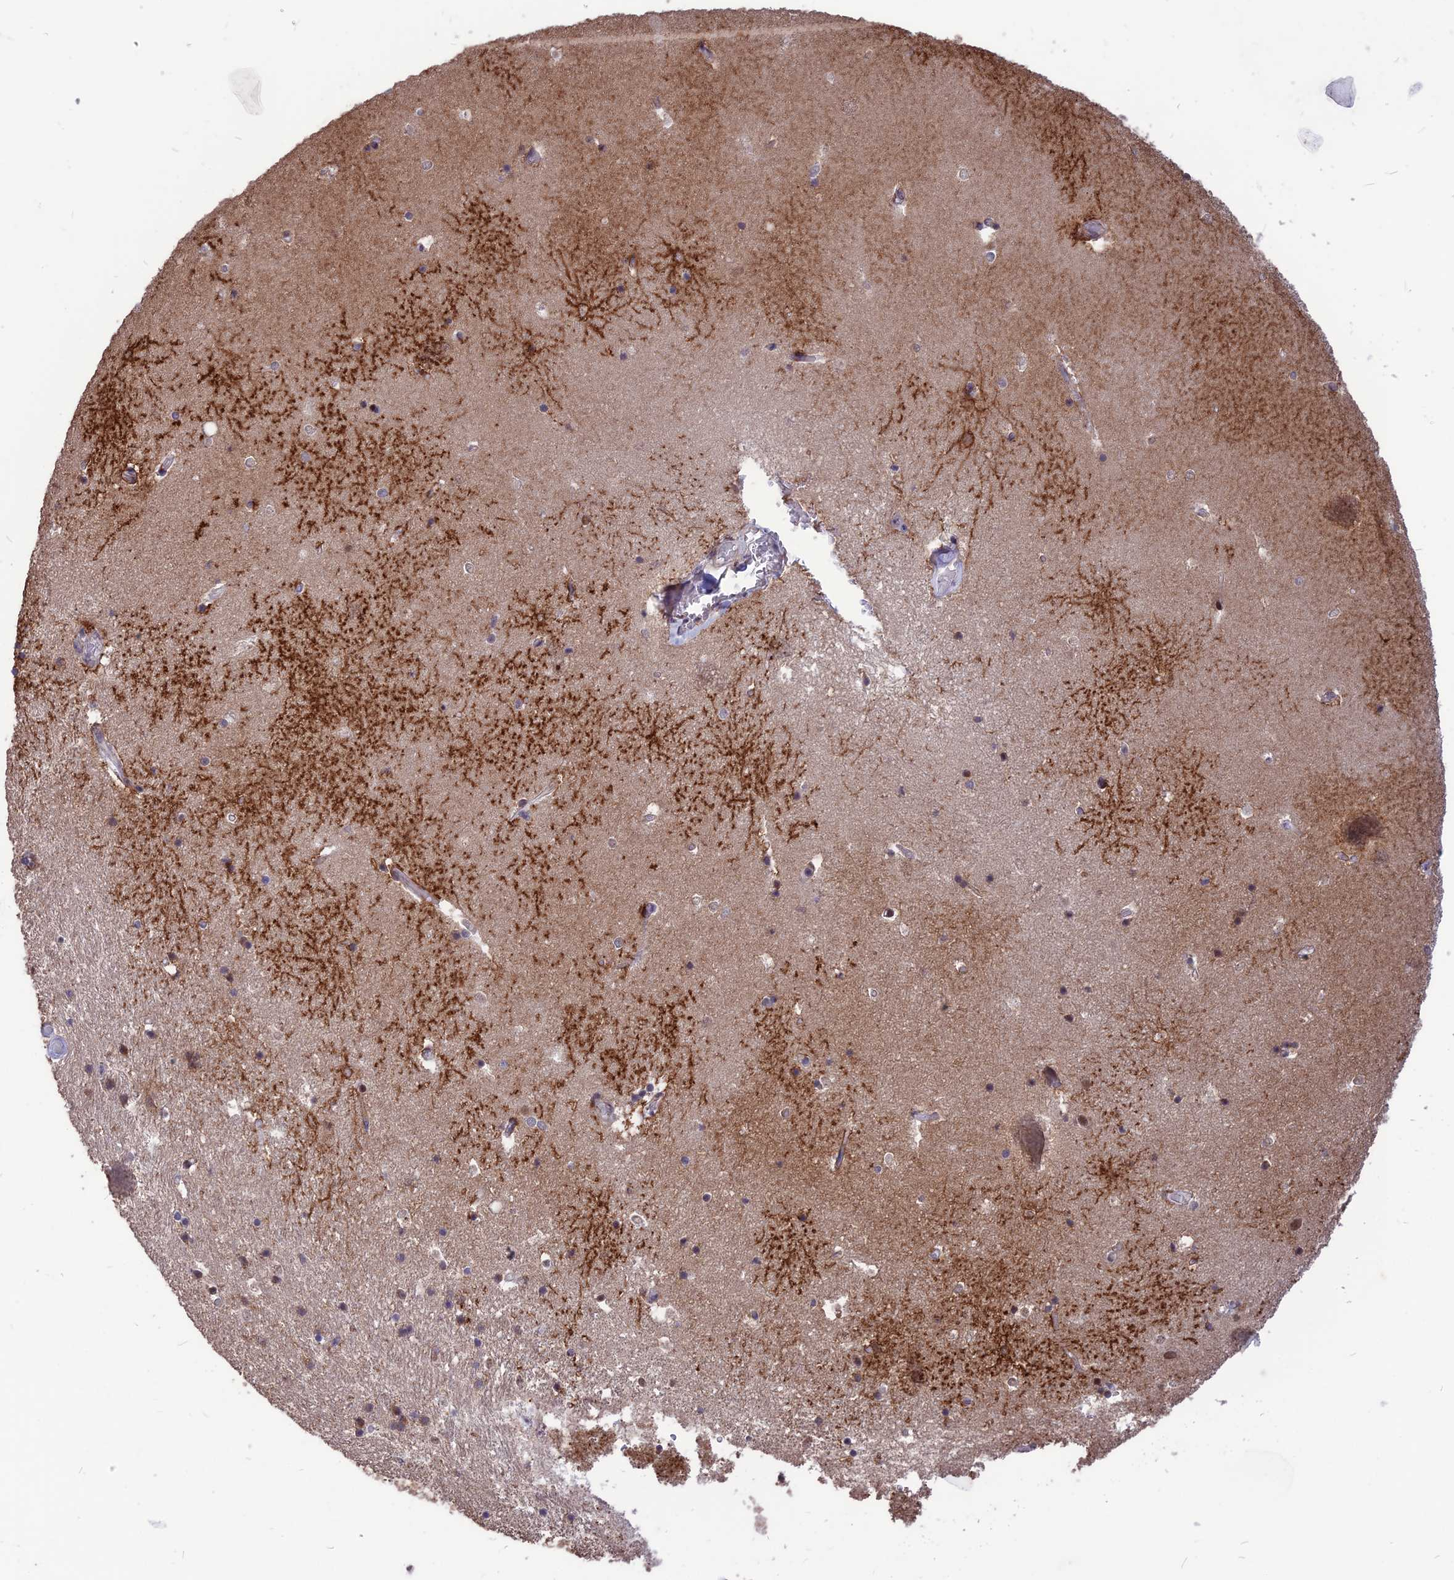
{"staining": {"intensity": "strong", "quantity": "<25%", "location": "cytoplasmic/membranous"}, "tissue": "hippocampus", "cell_type": "Glial cells", "image_type": "normal", "snomed": [{"axis": "morphology", "description": "Normal tissue, NOS"}, {"axis": "topography", "description": "Hippocampus"}], "caption": "Glial cells demonstrate strong cytoplasmic/membranous expression in about <25% of cells in unremarkable hippocampus. The staining was performed using DAB (3,3'-diaminobenzidine), with brown indicating positive protein expression. Nuclei are stained blue with hematoxylin.", "gene": "DIS3", "patient": {"sex": "female", "age": 52}}